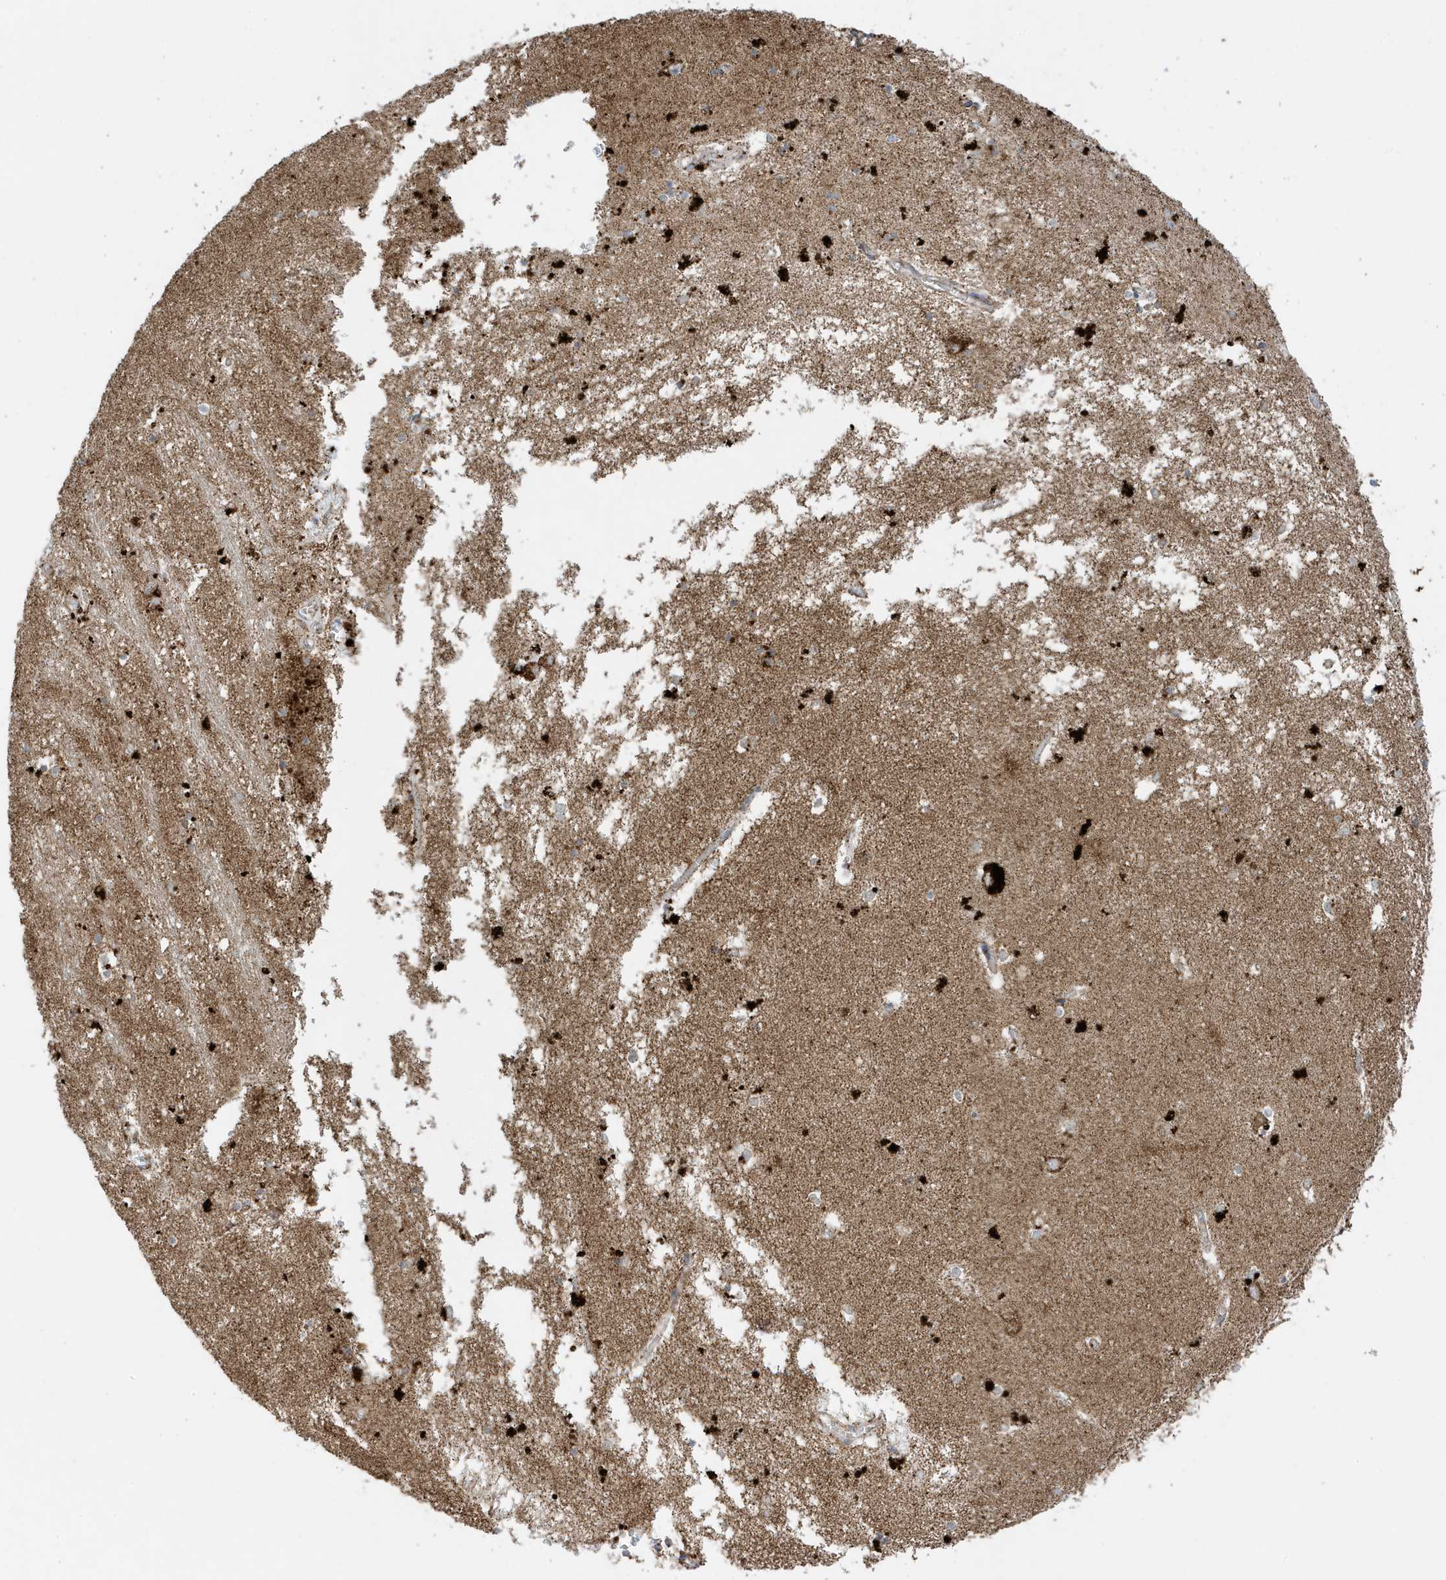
{"staining": {"intensity": "moderate", "quantity": "<25%", "location": "cytoplasmic/membranous"}, "tissue": "hippocampus", "cell_type": "Glial cells", "image_type": "normal", "snomed": [{"axis": "morphology", "description": "Normal tissue, NOS"}, {"axis": "topography", "description": "Hippocampus"}], "caption": "This image exhibits immunohistochemistry (IHC) staining of unremarkable human hippocampus, with low moderate cytoplasmic/membranous staining in approximately <25% of glial cells.", "gene": "ATP5ME", "patient": {"sex": "male", "age": 70}}